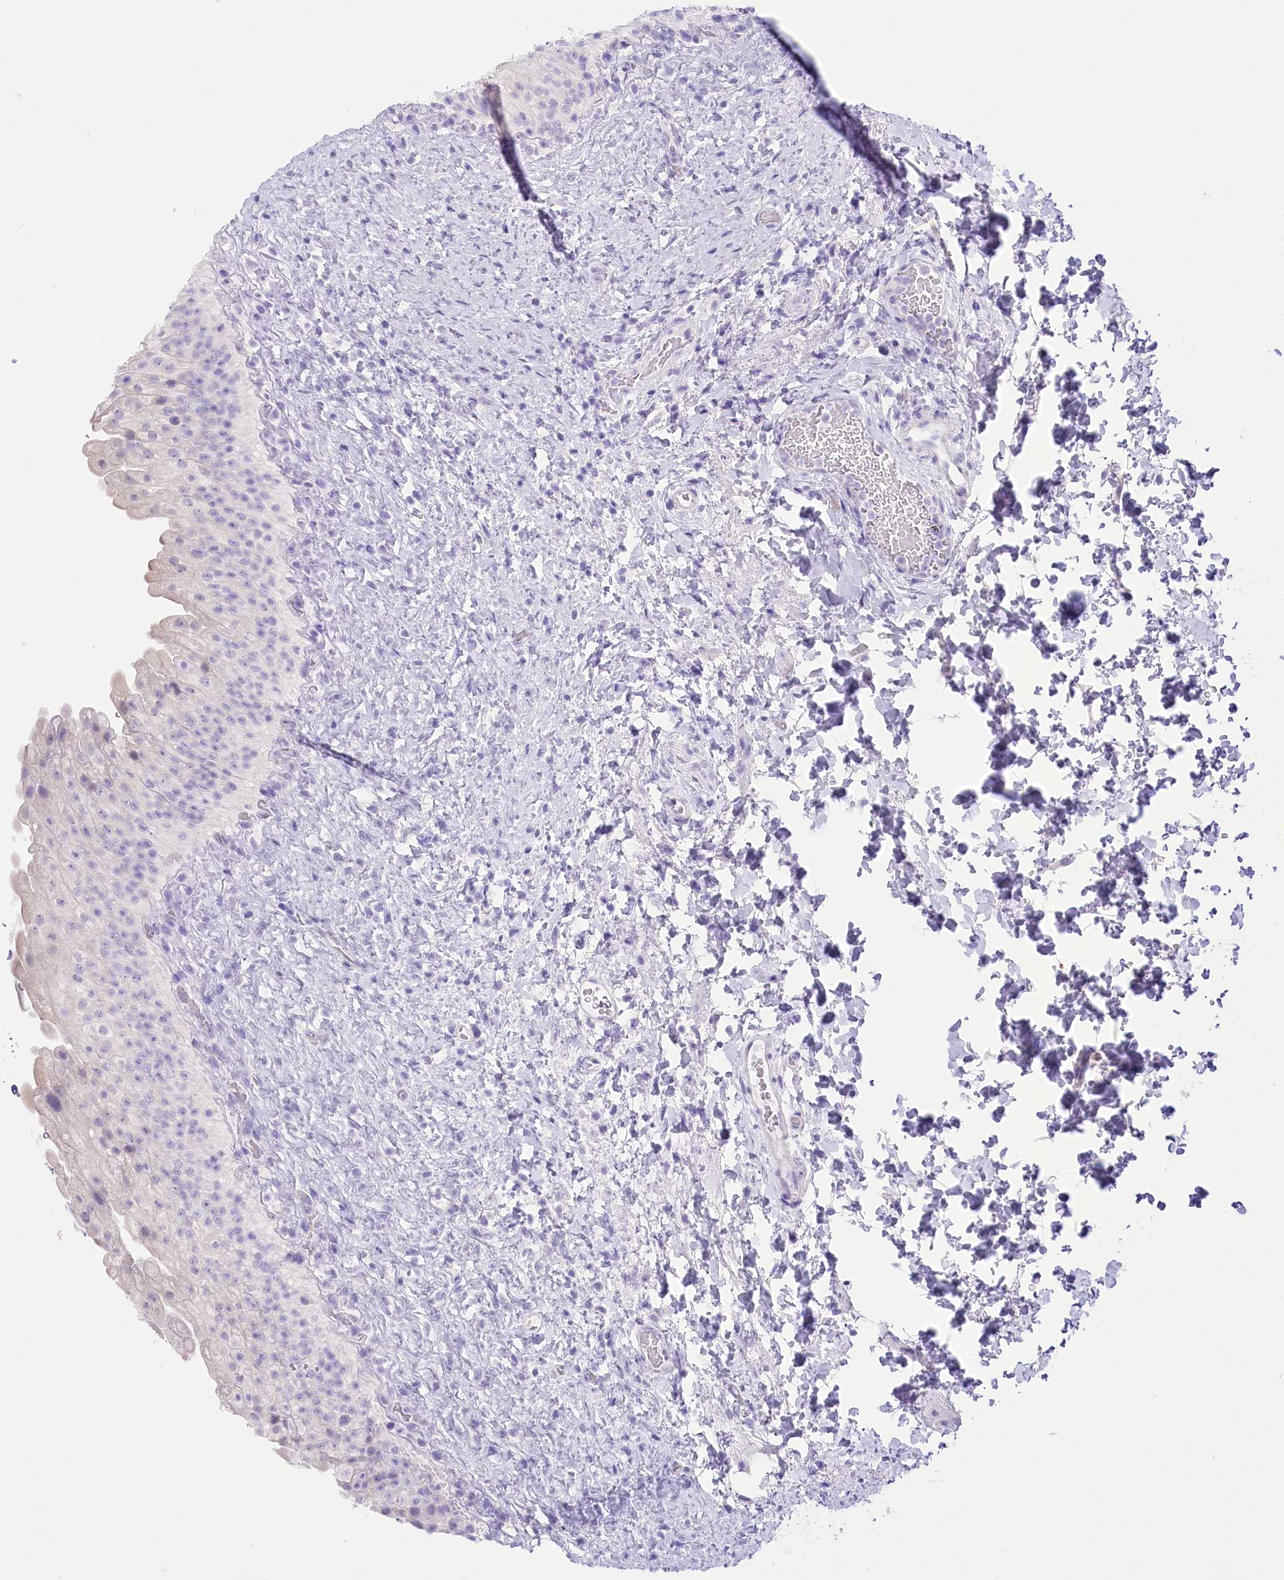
{"staining": {"intensity": "negative", "quantity": "none", "location": "none"}, "tissue": "urinary bladder", "cell_type": "Urothelial cells", "image_type": "normal", "snomed": [{"axis": "morphology", "description": "Normal tissue, NOS"}, {"axis": "topography", "description": "Urinary bladder"}], "caption": "DAB immunohistochemical staining of unremarkable human urinary bladder shows no significant staining in urothelial cells.", "gene": "PBLD", "patient": {"sex": "female", "age": 27}}